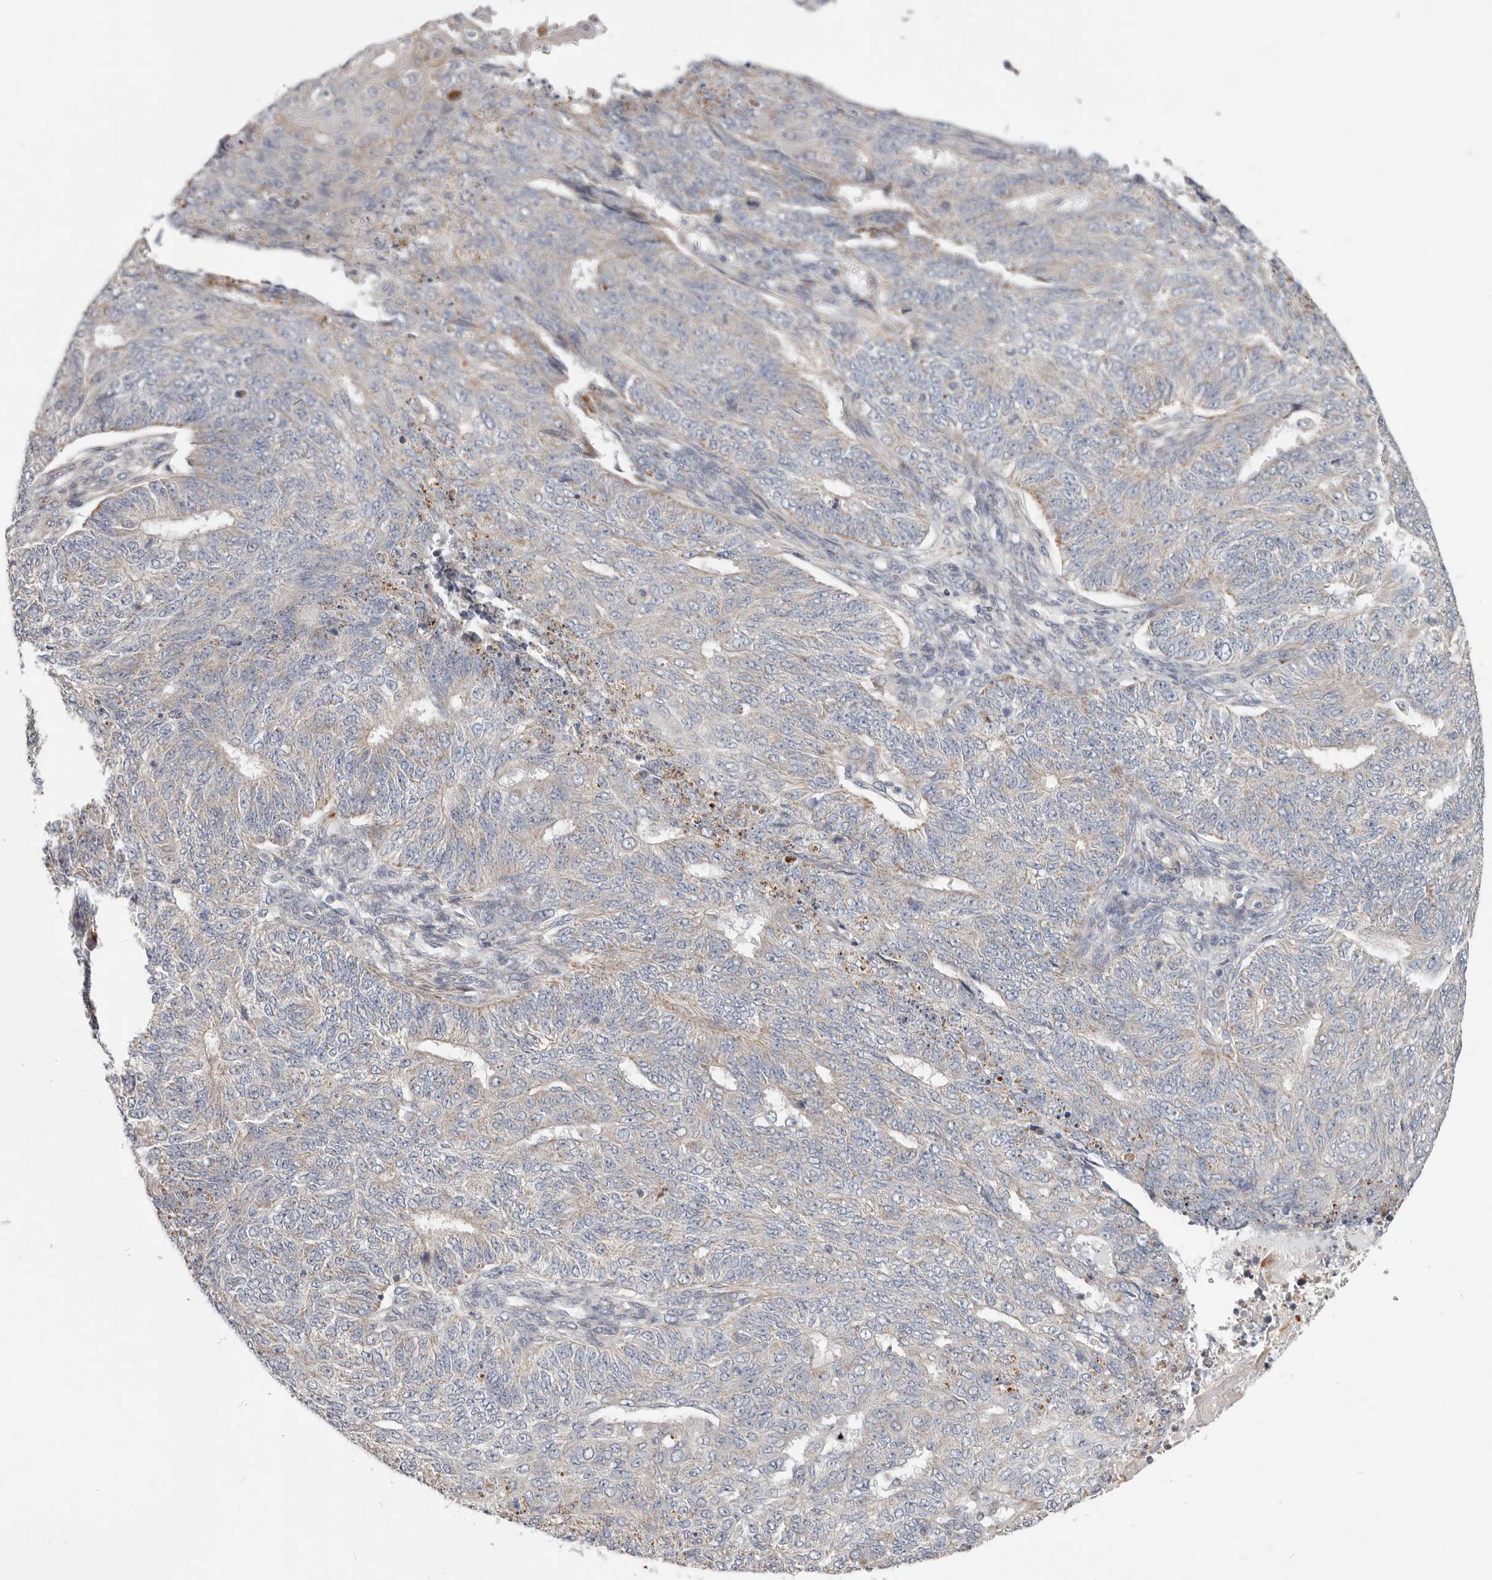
{"staining": {"intensity": "negative", "quantity": "none", "location": "none"}, "tissue": "endometrial cancer", "cell_type": "Tumor cells", "image_type": "cancer", "snomed": [{"axis": "morphology", "description": "Adenocarcinoma, NOS"}, {"axis": "topography", "description": "Endometrium"}], "caption": "This is an immunohistochemistry image of adenocarcinoma (endometrial). There is no staining in tumor cells.", "gene": "MRPS10", "patient": {"sex": "female", "age": 32}}